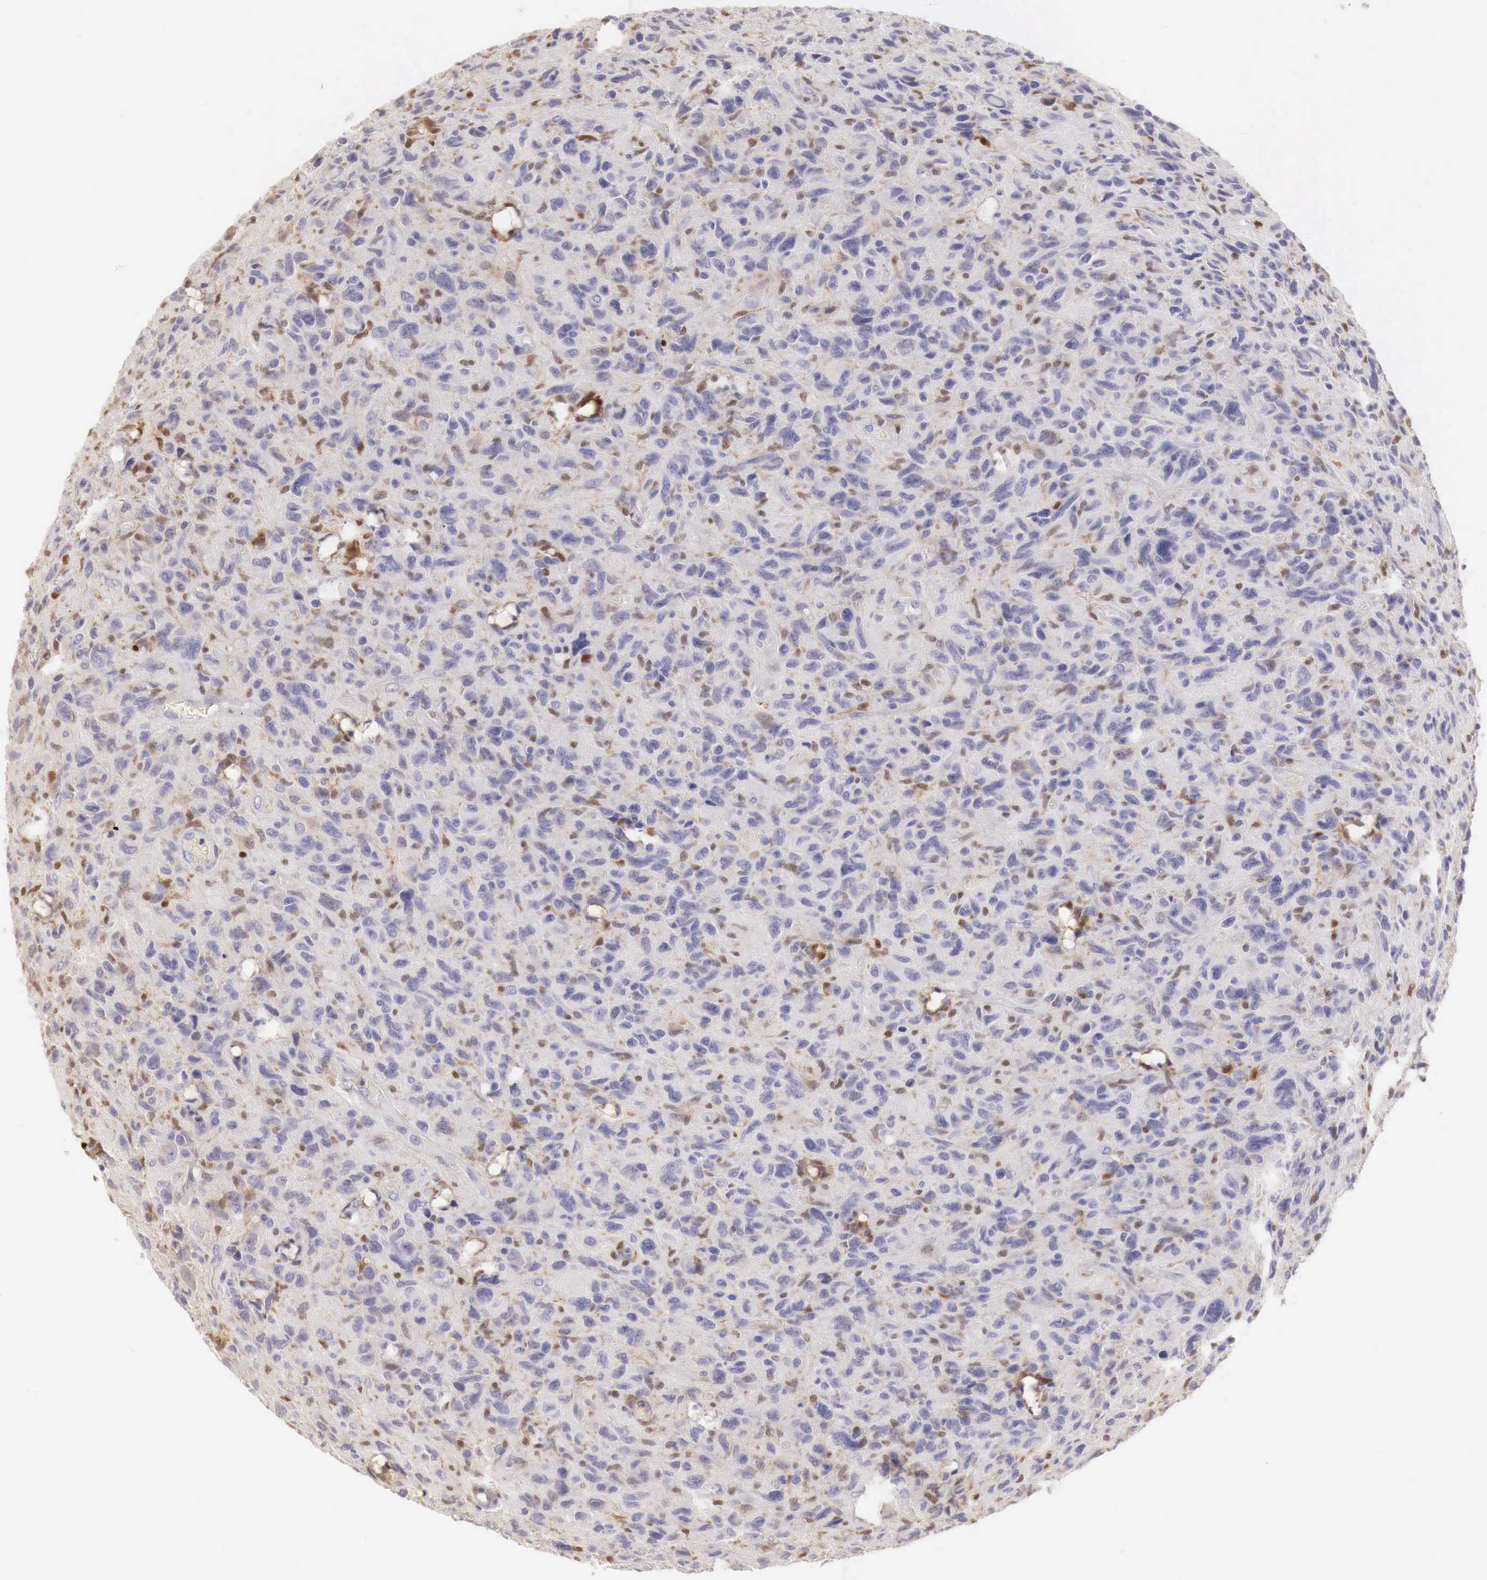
{"staining": {"intensity": "weak", "quantity": "25%-75%", "location": "cytoplasmic/membranous"}, "tissue": "glioma", "cell_type": "Tumor cells", "image_type": "cancer", "snomed": [{"axis": "morphology", "description": "Glioma, malignant, High grade"}, {"axis": "topography", "description": "Brain"}], "caption": "DAB (3,3'-diaminobenzidine) immunohistochemical staining of human malignant high-grade glioma displays weak cytoplasmic/membranous protein staining in approximately 25%-75% of tumor cells.", "gene": "RENBP", "patient": {"sex": "female", "age": 60}}